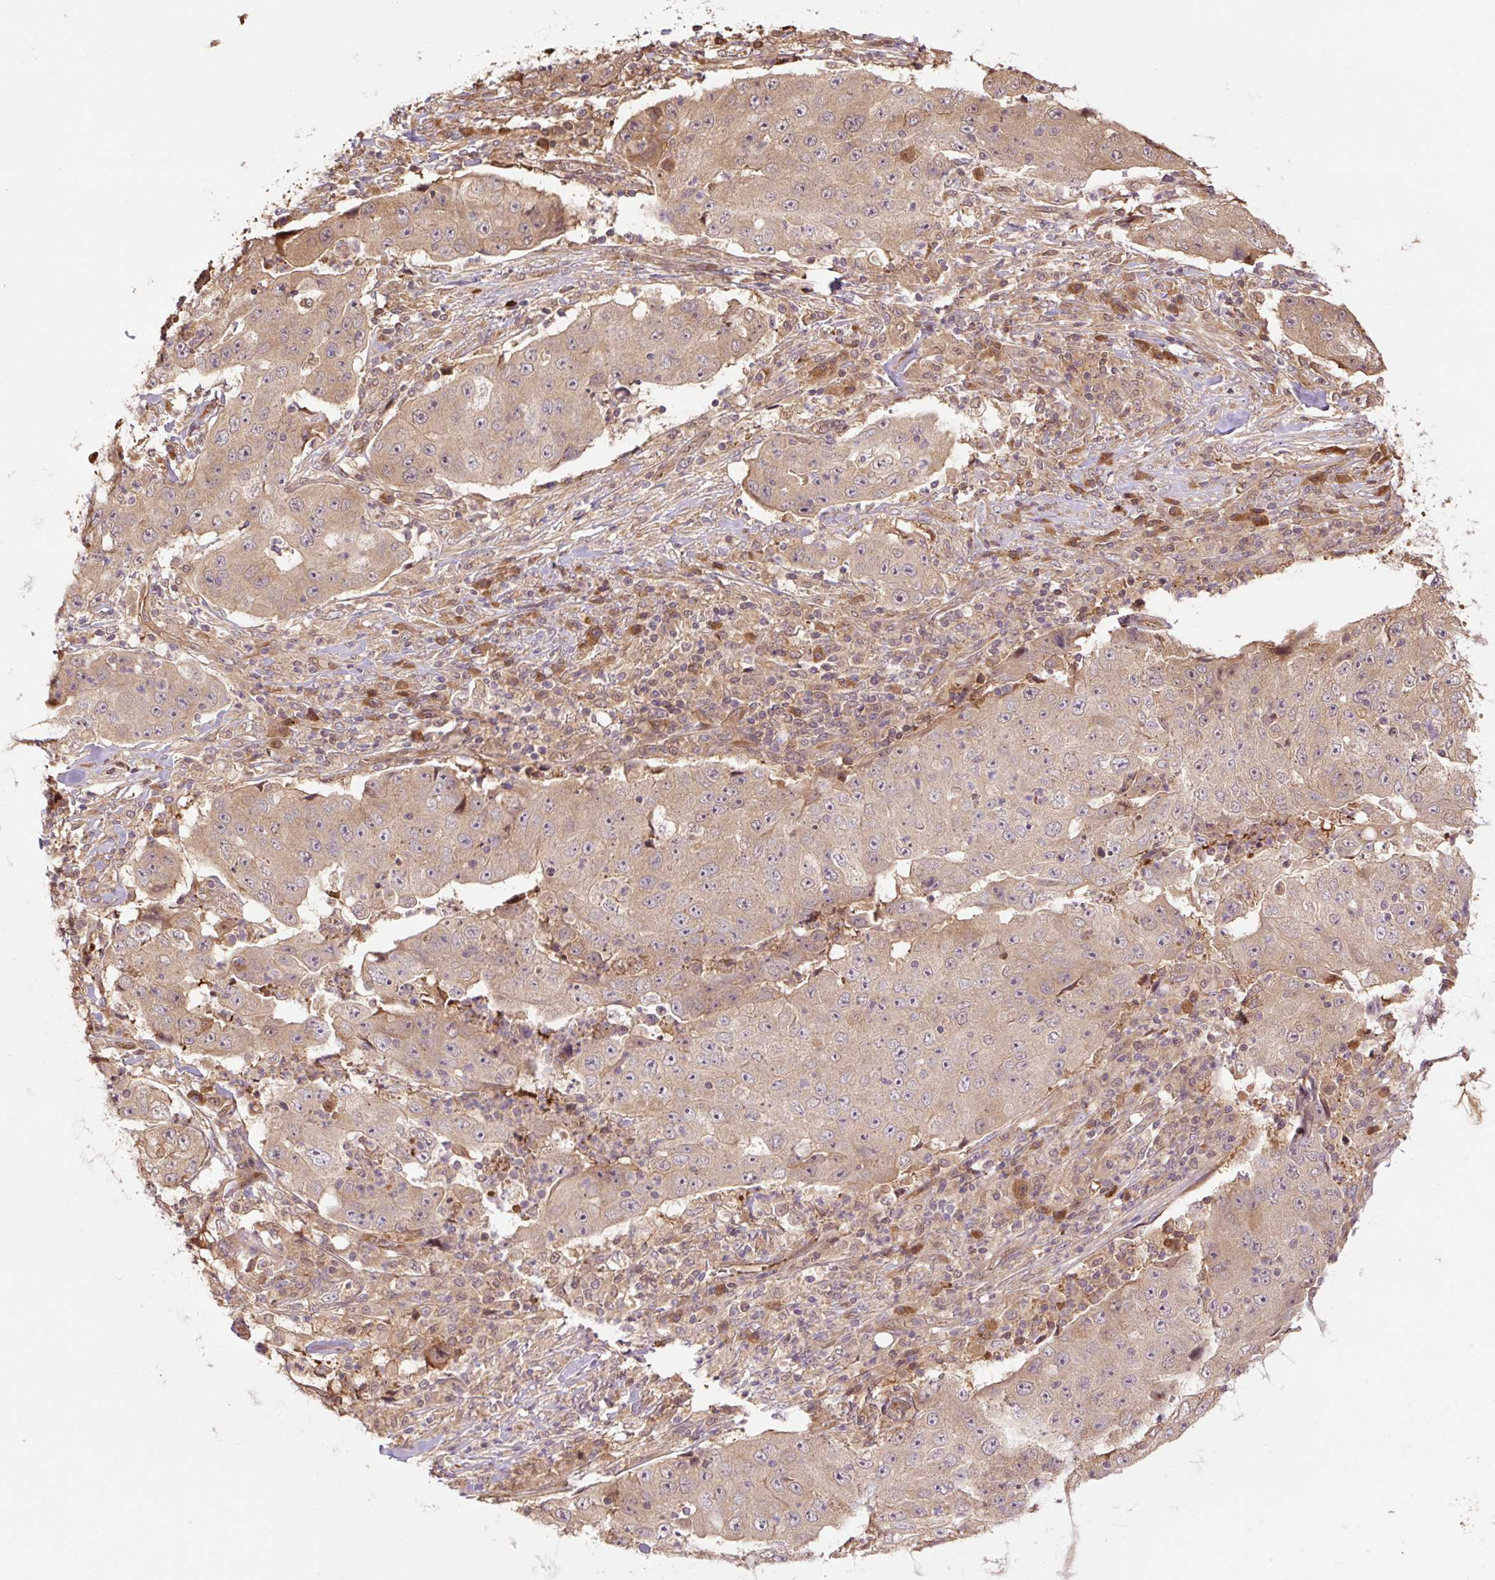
{"staining": {"intensity": "weak", "quantity": ">75%", "location": "cytoplasmic/membranous"}, "tissue": "lung cancer", "cell_type": "Tumor cells", "image_type": "cancer", "snomed": [{"axis": "morphology", "description": "Squamous cell carcinoma, NOS"}, {"axis": "topography", "description": "Lung"}], "caption": "Approximately >75% of tumor cells in lung cancer (squamous cell carcinoma) reveal weak cytoplasmic/membranous protein expression as visualized by brown immunohistochemical staining.", "gene": "TPT1", "patient": {"sex": "male", "age": 64}}